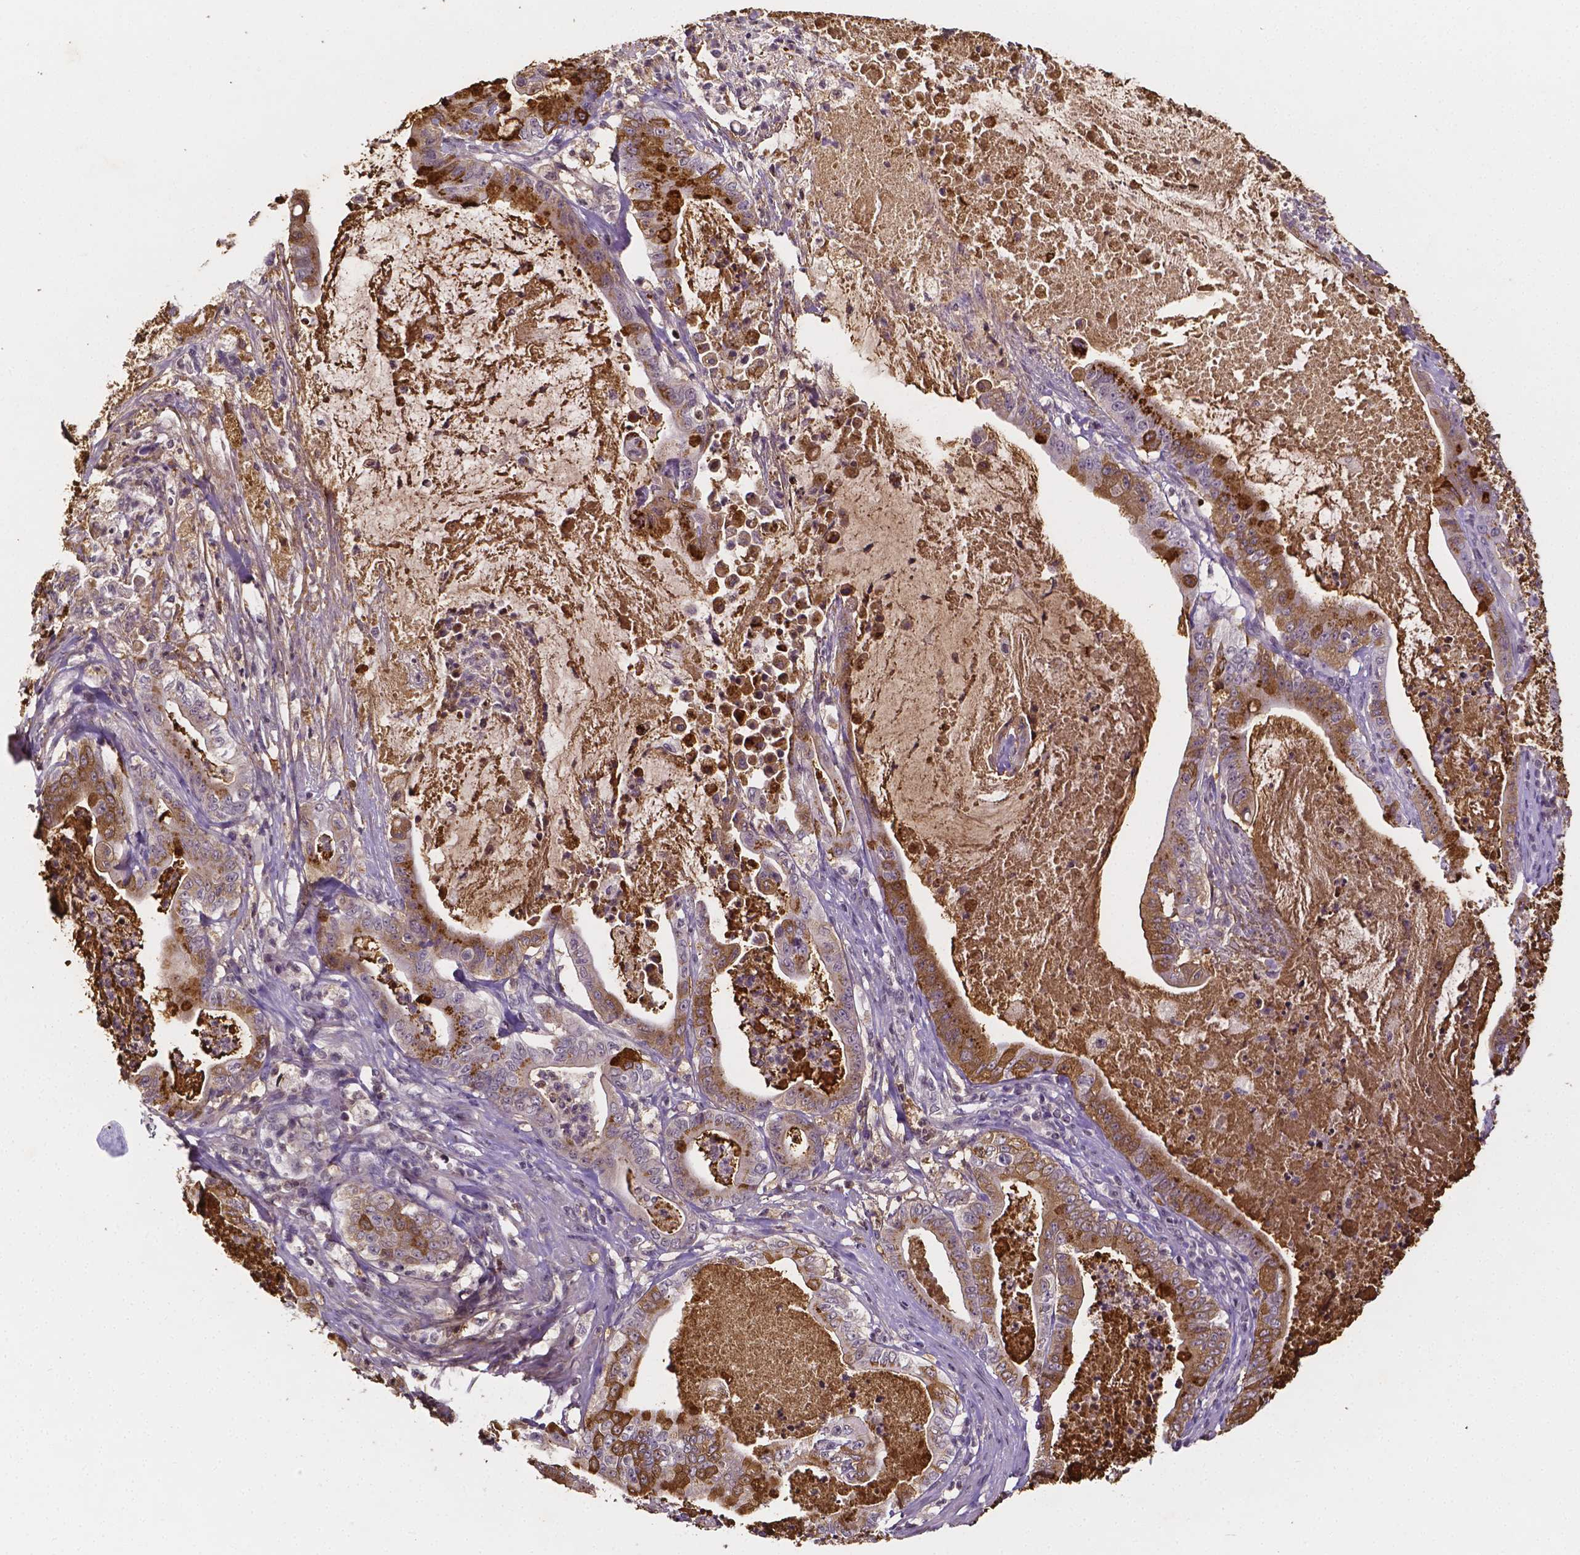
{"staining": {"intensity": "strong", "quantity": "25%-75%", "location": "cytoplasmic/membranous"}, "tissue": "pancreatic cancer", "cell_type": "Tumor cells", "image_type": "cancer", "snomed": [{"axis": "morphology", "description": "Adenocarcinoma, NOS"}, {"axis": "topography", "description": "Pancreas"}], "caption": "Immunohistochemical staining of human pancreatic cancer (adenocarcinoma) demonstrates strong cytoplasmic/membranous protein expression in about 25%-75% of tumor cells. The protein of interest is stained brown, and the nuclei are stained in blue (DAB IHC with brightfield microscopy, high magnification).", "gene": "NRGN", "patient": {"sex": "male", "age": 71}}